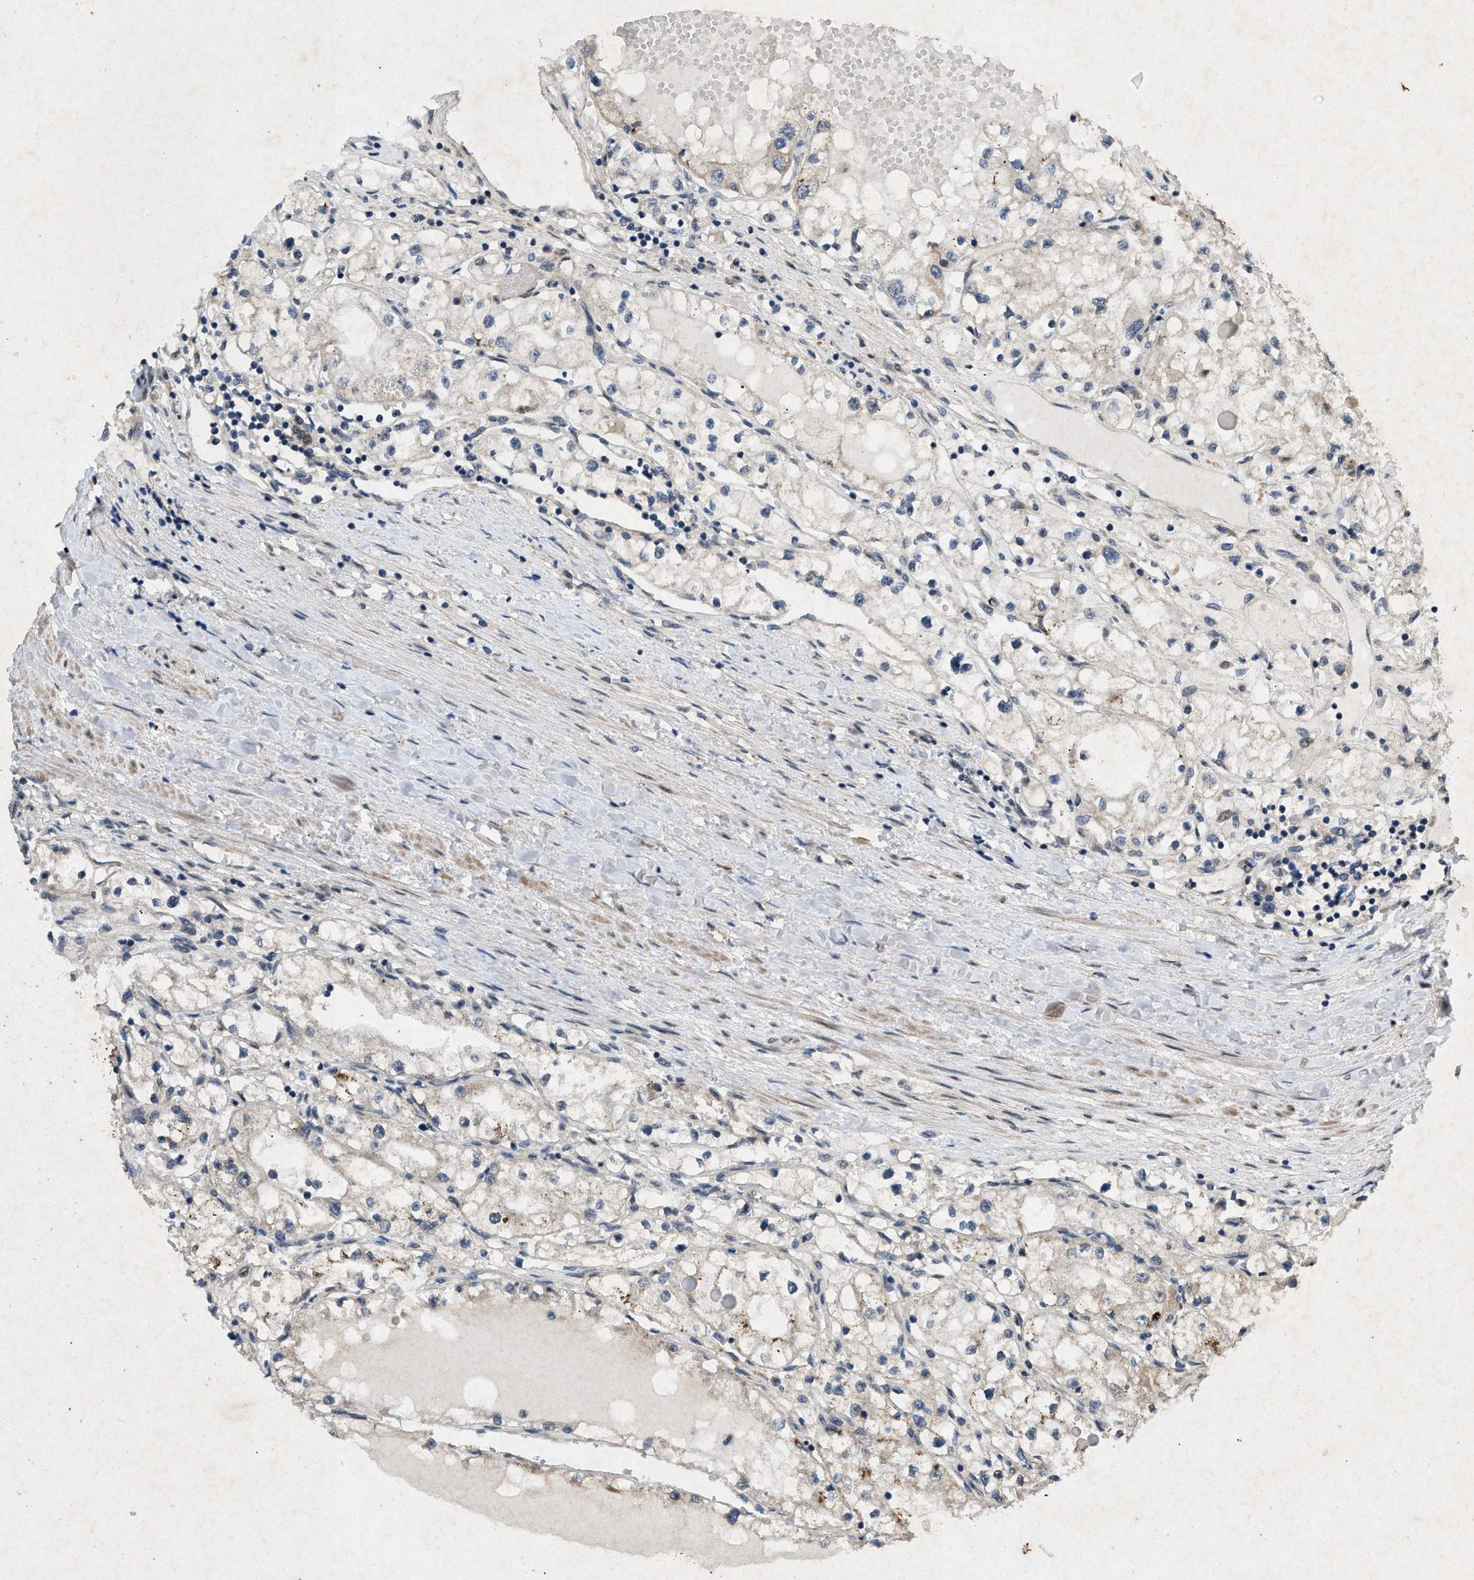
{"staining": {"intensity": "negative", "quantity": "none", "location": "none"}, "tissue": "renal cancer", "cell_type": "Tumor cells", "image_type": "cancer", "snomed": [{"axis": "morphology", "description": "Adenocarcinoma, NOS"}, {"axis": "topography", "description": "Kidney"}], "caption": "DAB immunohistochemical staining of adenocarcinoma (renal) shows no significant staining in tumor cells.", "gene": "PRKG2", "patient": {"sex": "male", "age": 68}}